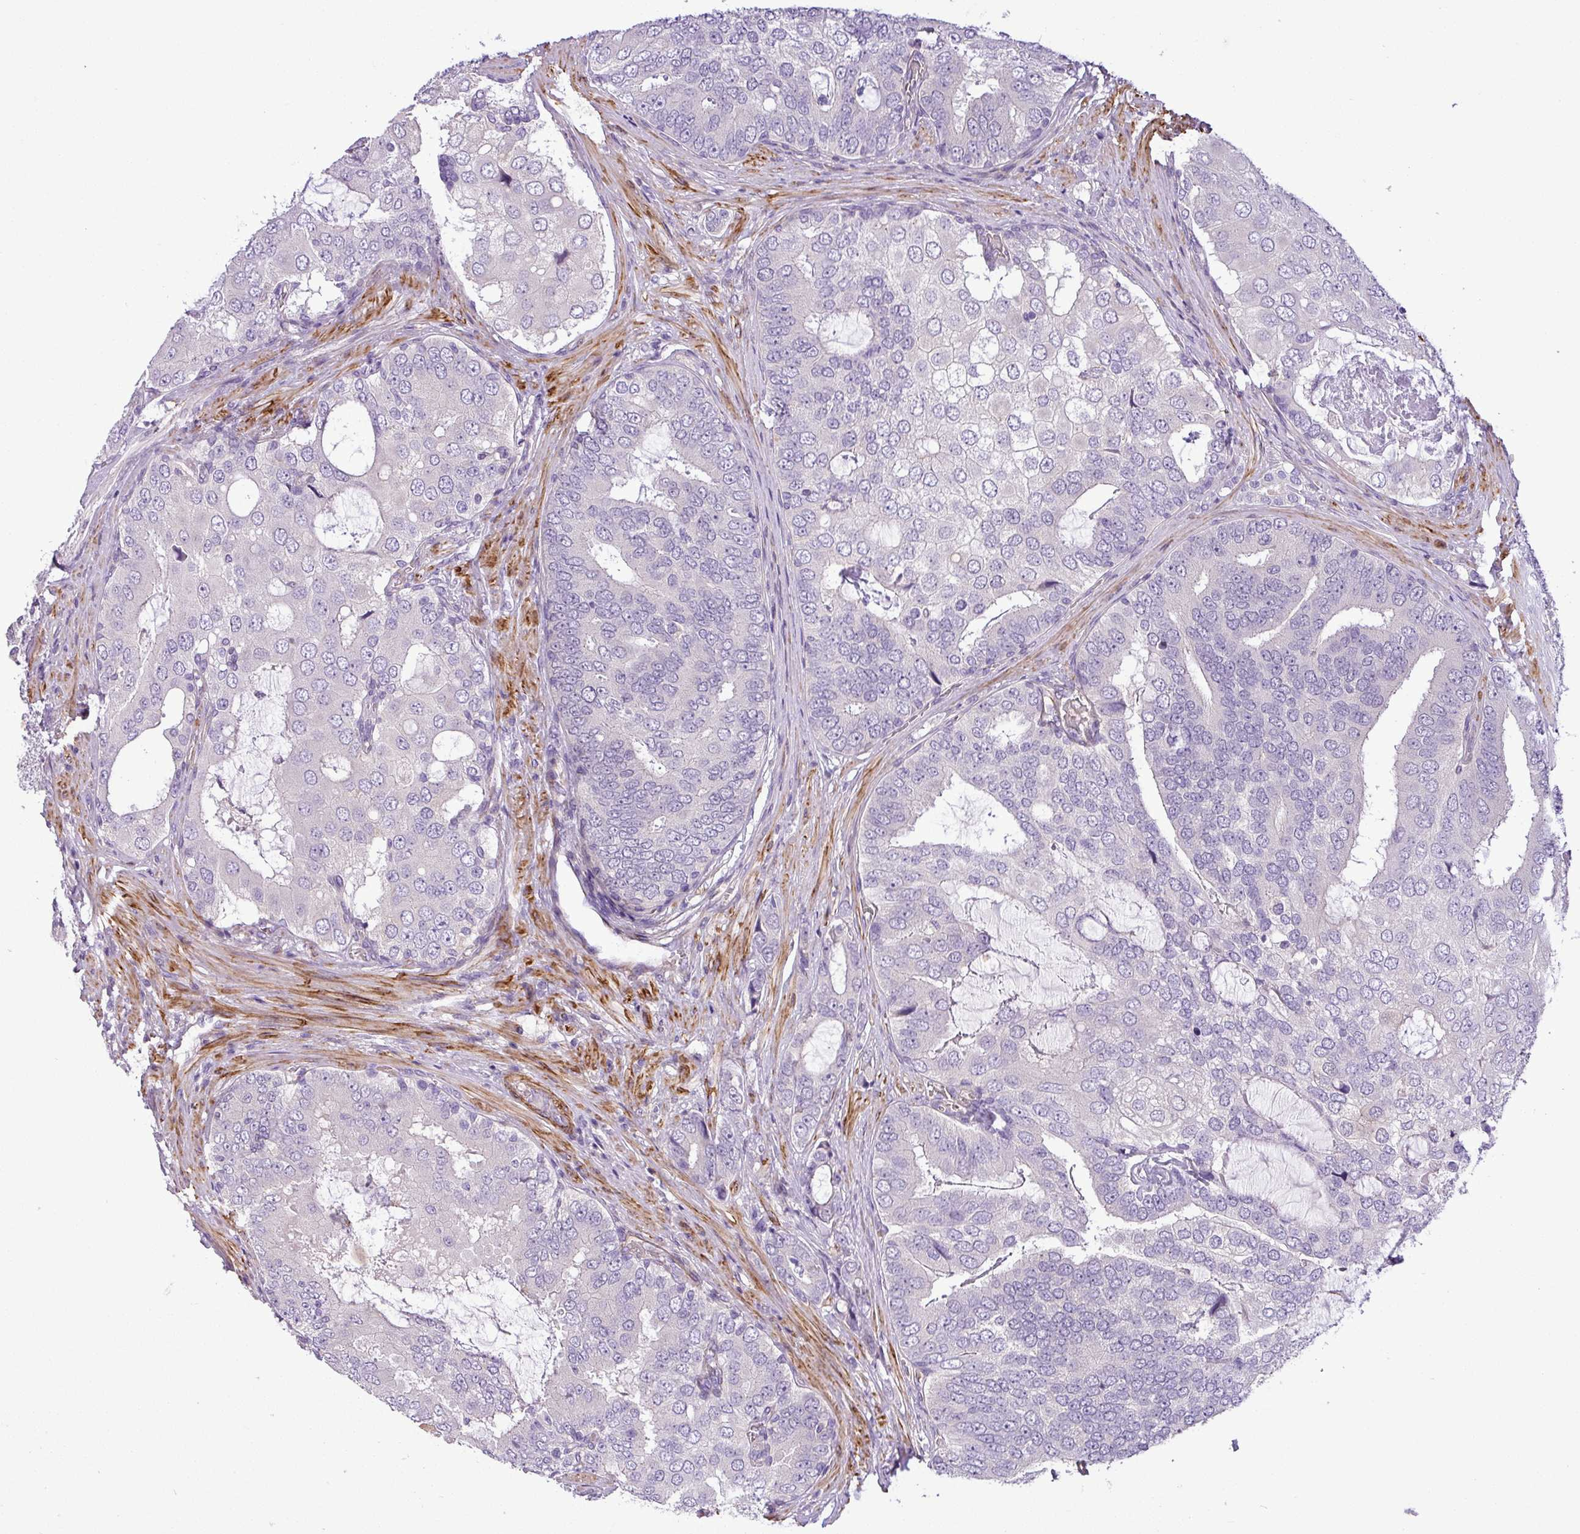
{"staining": {"intensity": "negative", "quantity": "none", "location": "none"}, "tissue": "prostate cancer", "cell_type": "Tumor cells", "image_type": "cancer", "snomed": [{"axis": "morphology", "description": "Adenocarcinoma, High grade"}, {"axis": "topography", "description": "Prostate"}], "caption": "Immunohistochemical staining of prostate adenocarcinoma (high-grade) shows no significant staining in tumor cells.", "gene": "NBEAL2", "patient": {"sex": "male", "age": 55}}